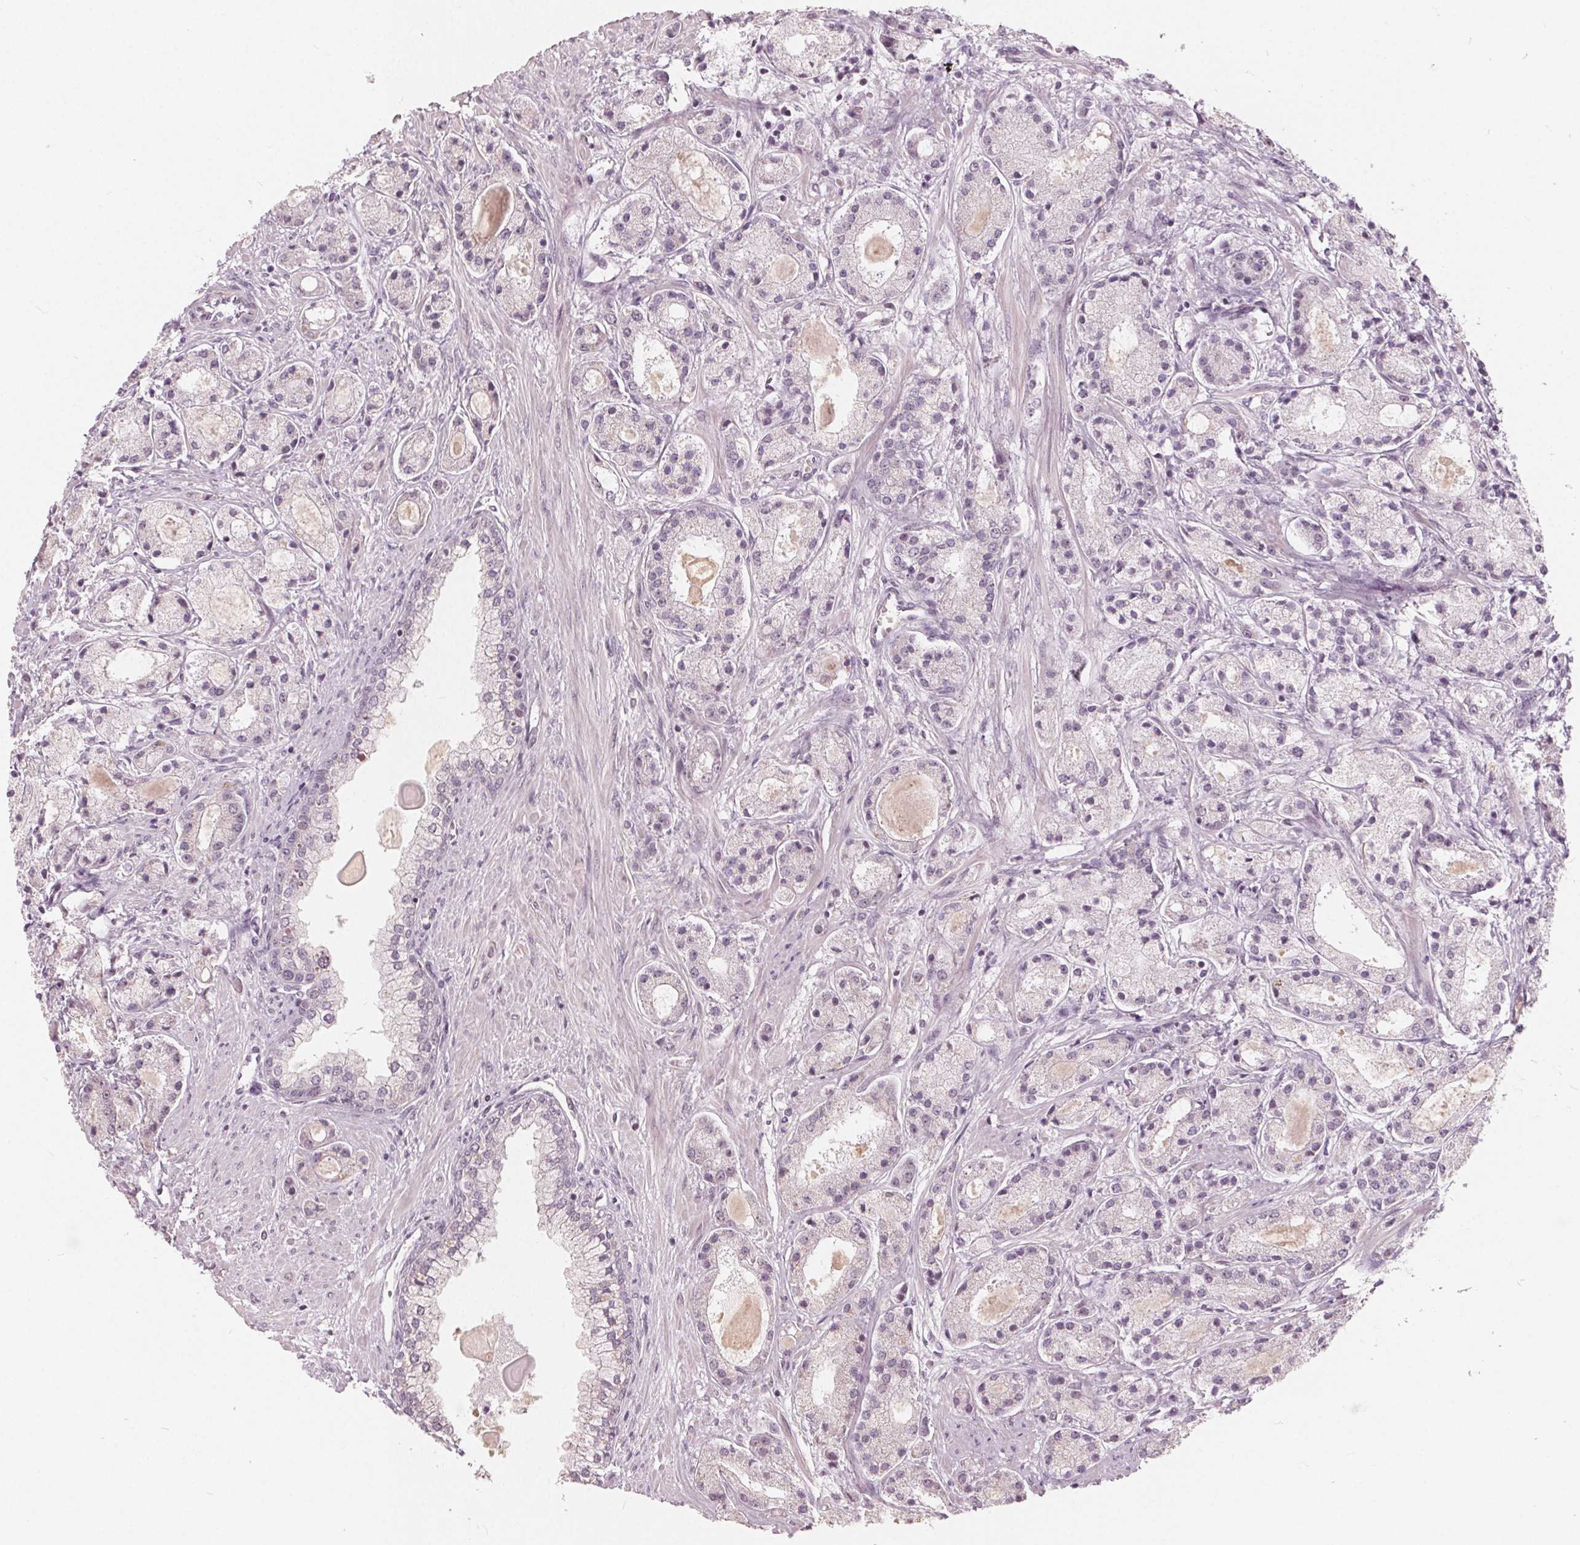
{"staining": {"intensity": "negative", "quantity": "none", "location": "none"}, "tissue": "prostate cancer", "cell_type": "Tumor cells", "image_type": "cancer", "snomed": [{"axis": "morphology", "description": "Adenocarcinoma, High grade"}, {"axis": "topography", "description": "Prostate"}], "caption": "Immunohistochemistry (IHC) micrograph of neoplastic tissue: prostate cancer stained with DAB demonstrates no significant protein expression in tumor cells. (DAB immunohistochemistry, high magnification).", "gene": "NUP210L", "patient": {"sex": "male", "age": 67}}